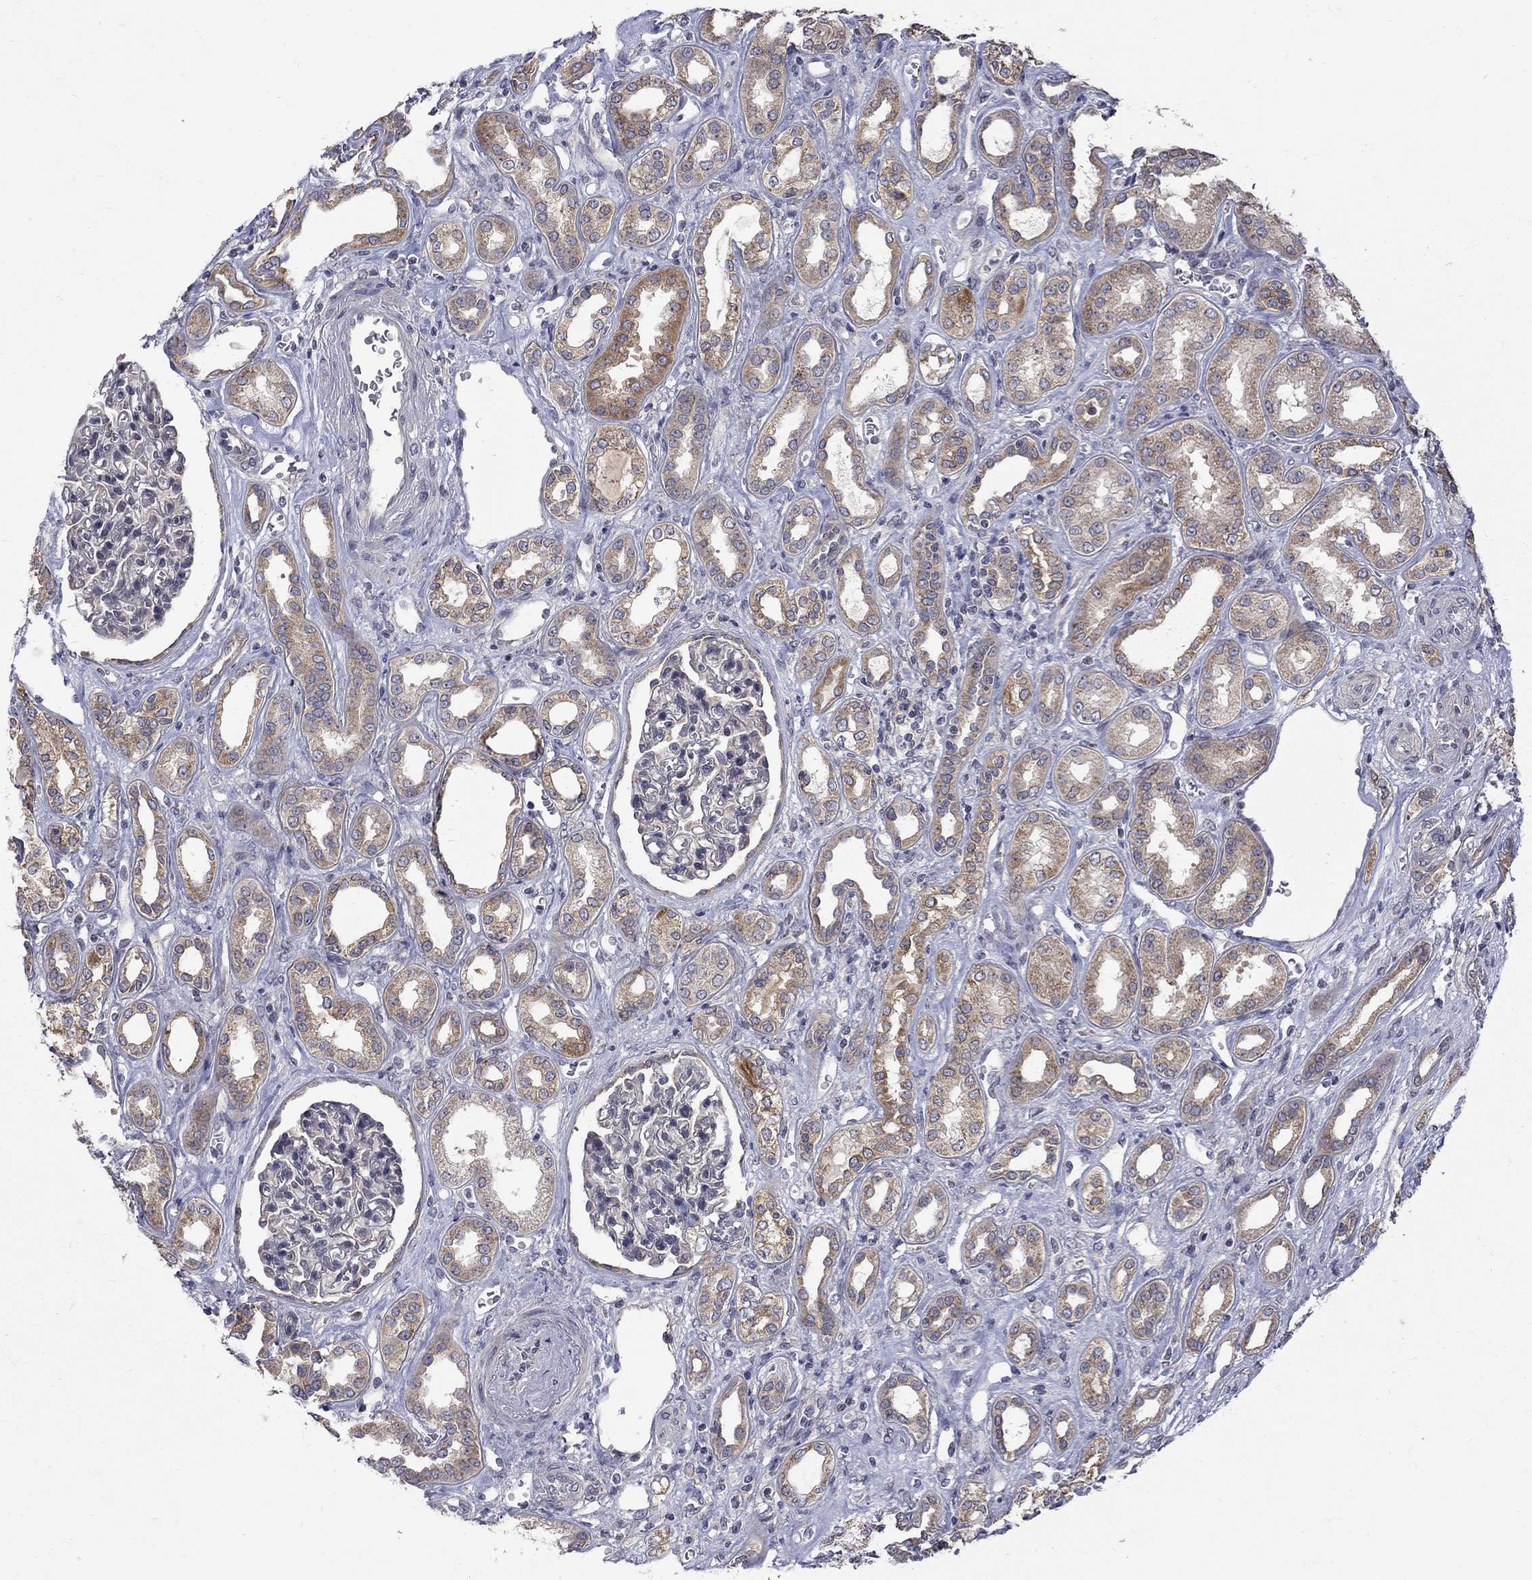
{"staining": {"intensity": "moderate", "quantity": "25%-75%", "location": "cytoplasmic/membranous"}, "tissue": "renal cancer", "cell_type": "Tumor cells", "image_type": "cancer", "snomed": [{"axis": "morphology", "description": "Adenocarcinoma, NOS"}, {"axis": "topography", "description": "Kidney"}], "caption": "Renal cancer stained for a protein displays moderate cytoplasmic/membranous positivity in tumor cells. (IHC, brightfield microscopy, high magnification).", "gene": "SH2B1", "patient": {"sex": "male", "age": 63}}